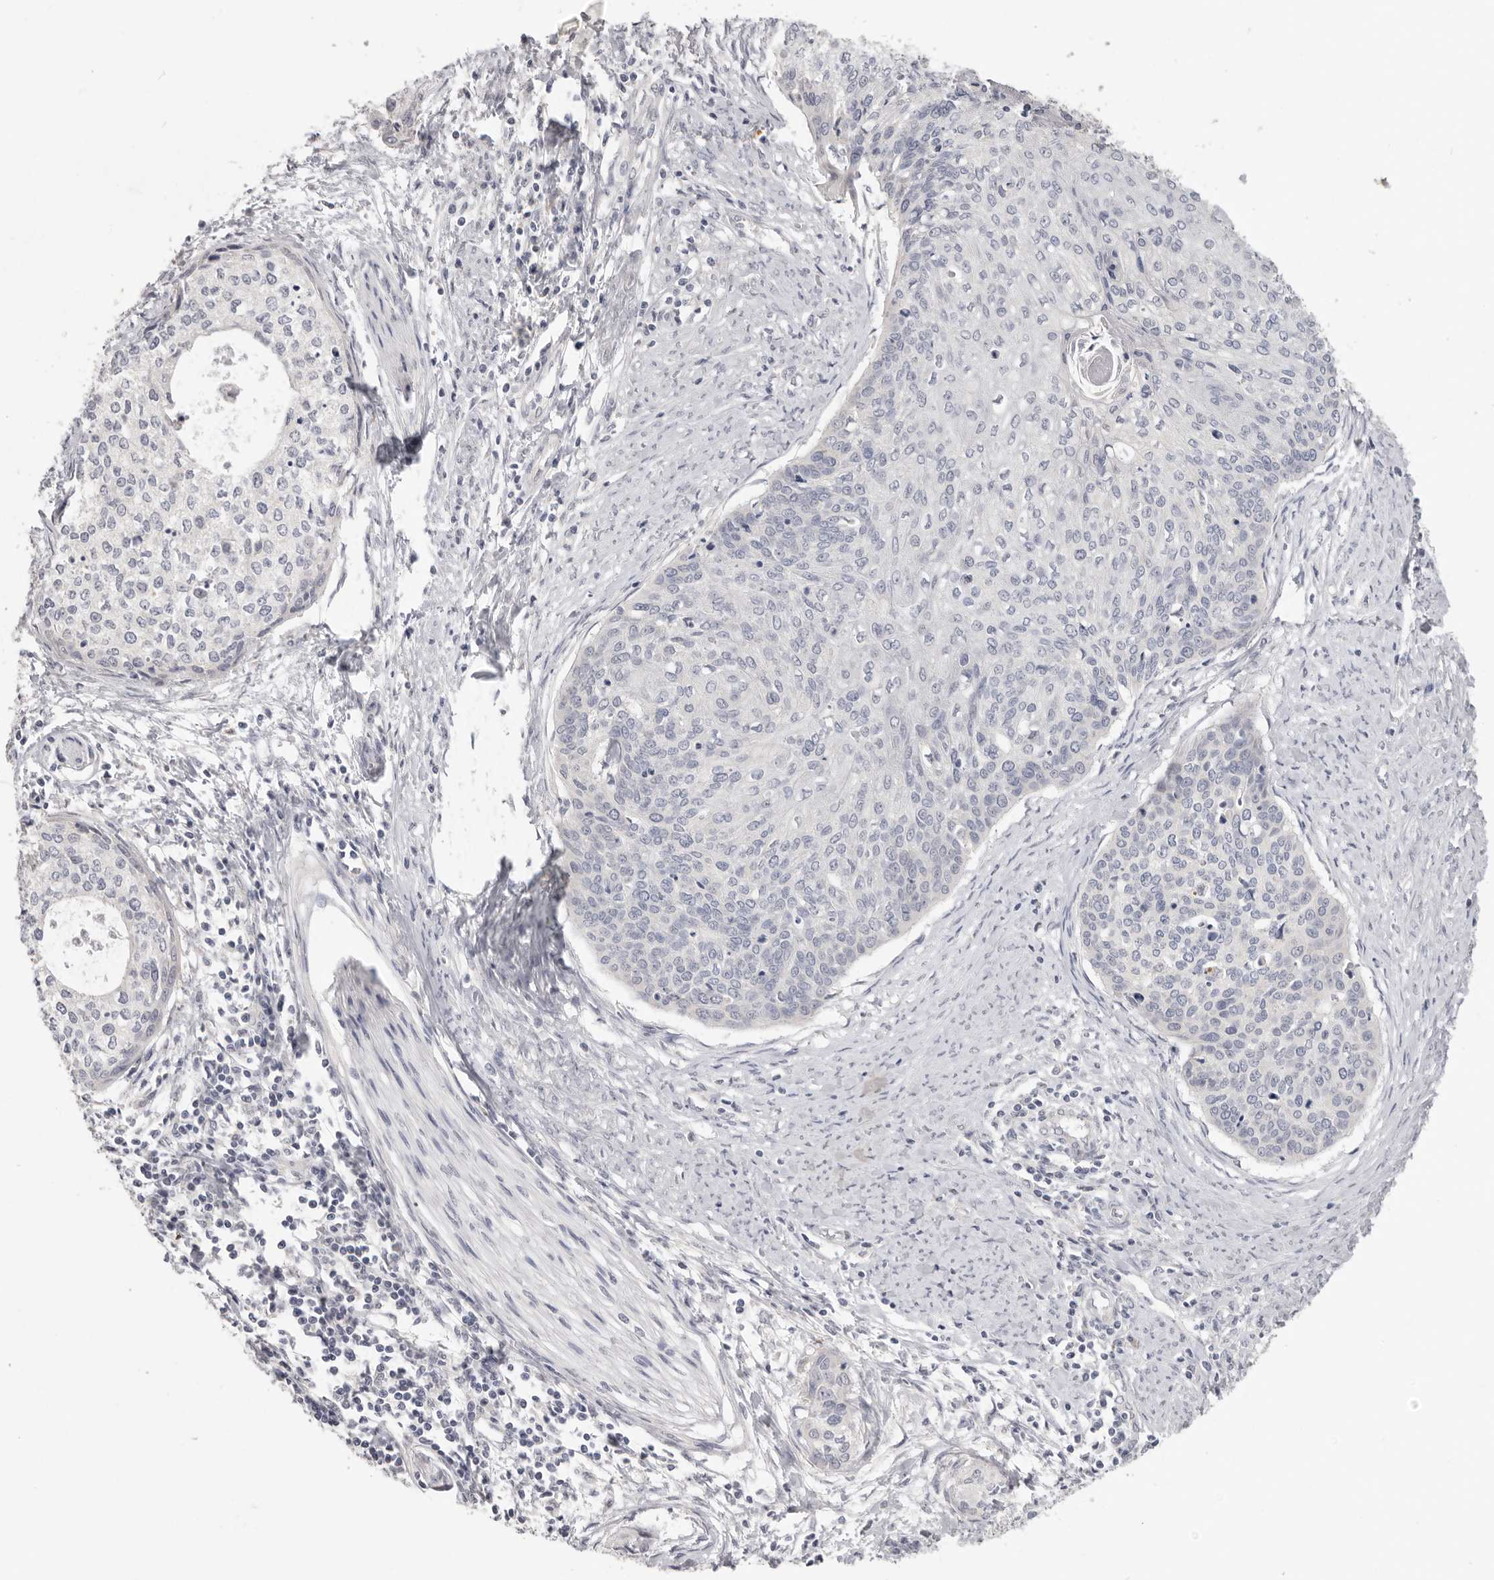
{"staining": {"intensity": "negative", "quantity": "none", "location": "none"}, "tissue": "cervical cancer", "cell_type": "Tumor cells", "image_type": "cancer", "snomed": [{"axis": "morphology", "description": "Squamous cell carcinoma, NOS"}, {"axis": "topography", "description": "Cervix"}], "caption": "DAB immunohistochemical staining of human squamous cell carcinoma (cervical) displays no significant expression in tumor cells. (Stains: DAB immunohistochemistry (IHC) with hematoxylin counter stain, Microscopy: brightfield microscopy at high magnification).", "gene": "XIRP1", "patient": {"sex": "female", "age": 37}}